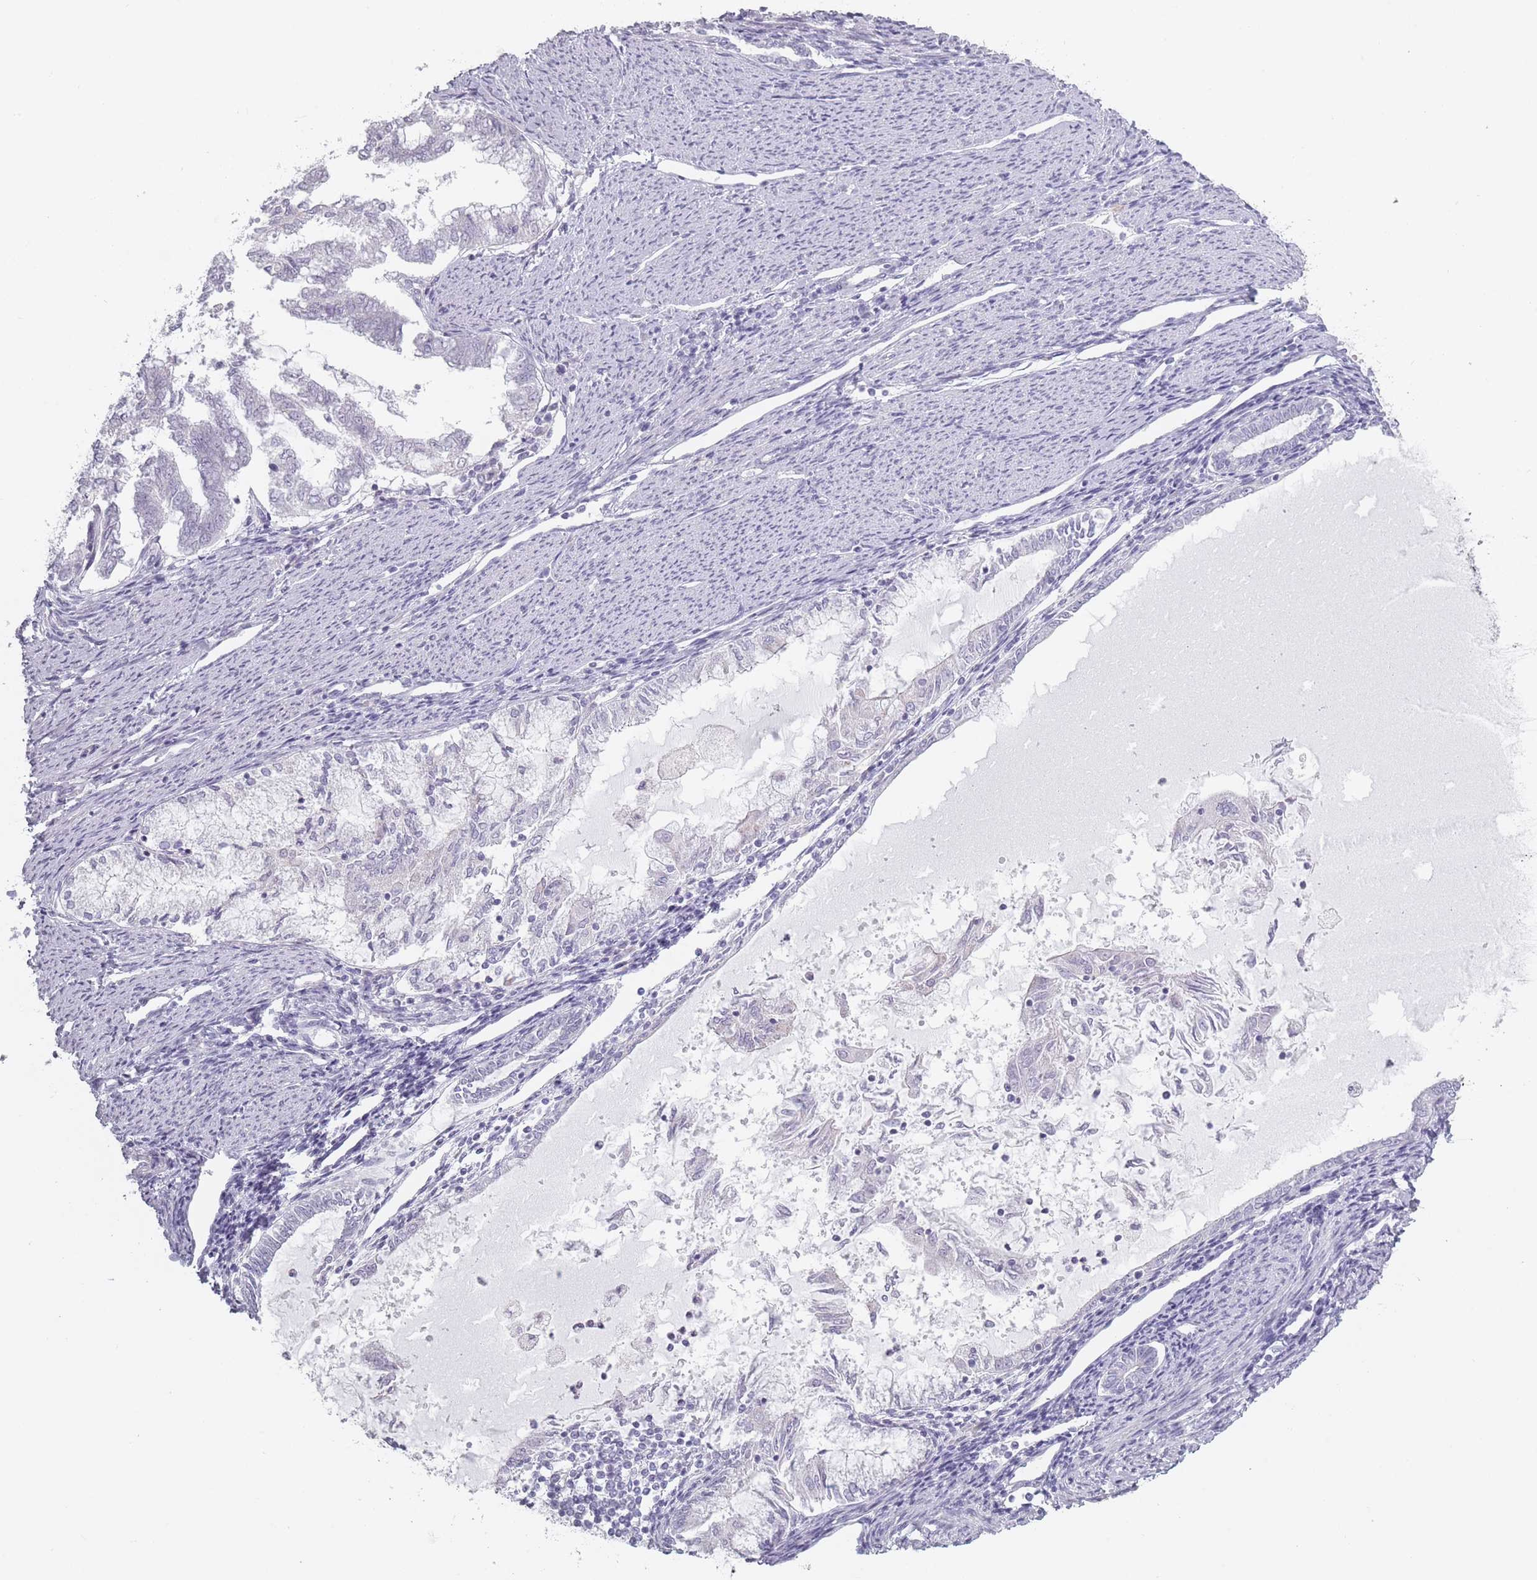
{"staining": {"intensity": "negative", "quantity": "none", "location": "none"}, "tissue": "endometrial cancer", "cell_type": "Tumor cells", "image_type": "cancer", "snomed": [{"axis": "morphology", "description": "Adenocarcinoma, NOS"}, {"axis": "topography", "description": "Endometrium"}], "caption": "DAB (3,3'-diaminobenzidine) immunohistochemical staining of human endometrial cancer shows no significant expression in tumor cells.", "gene": "RASL10B", "patient": {"sex": "female", "age": 79}}